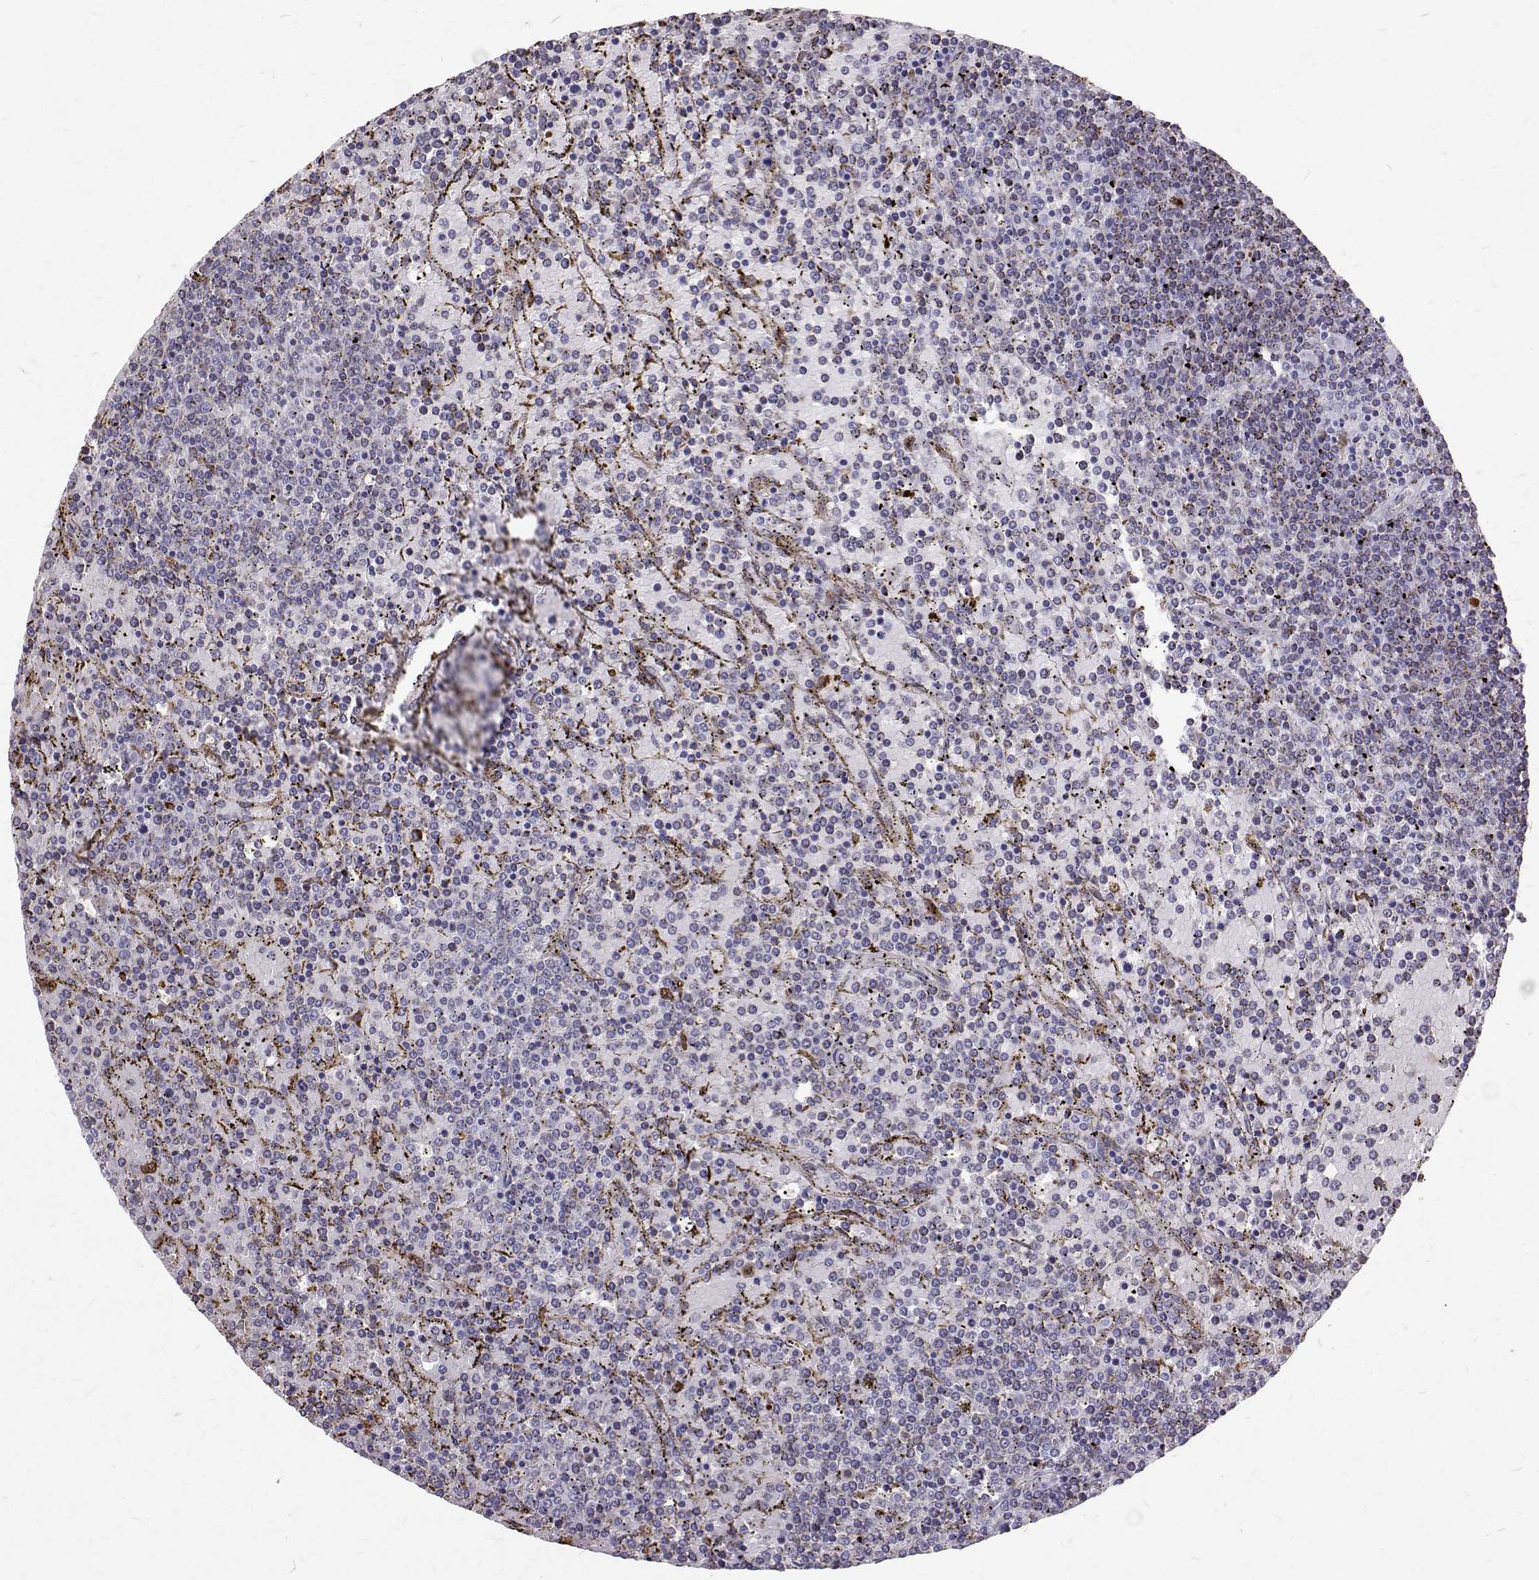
{"staining": {"intensity": "negative", "quantity": "none", "location": "none"}, "tissue": "lymphoma", "cell_type": "Tumor cells", "image_type": "cancer", "snomed": [{"axis": "morphology", "description": "Malignant lymphoma, non-Hodgkin's type, Low grade"}, {"axis": "topography", "description": "Spleen"}], "caption": "This is a micrograph of immunohistochemistry staining of lymphoma, which shows no positivity in tumor cells.", "gene": "TPP1", "patient": {"sex": "female", "age": 77}}